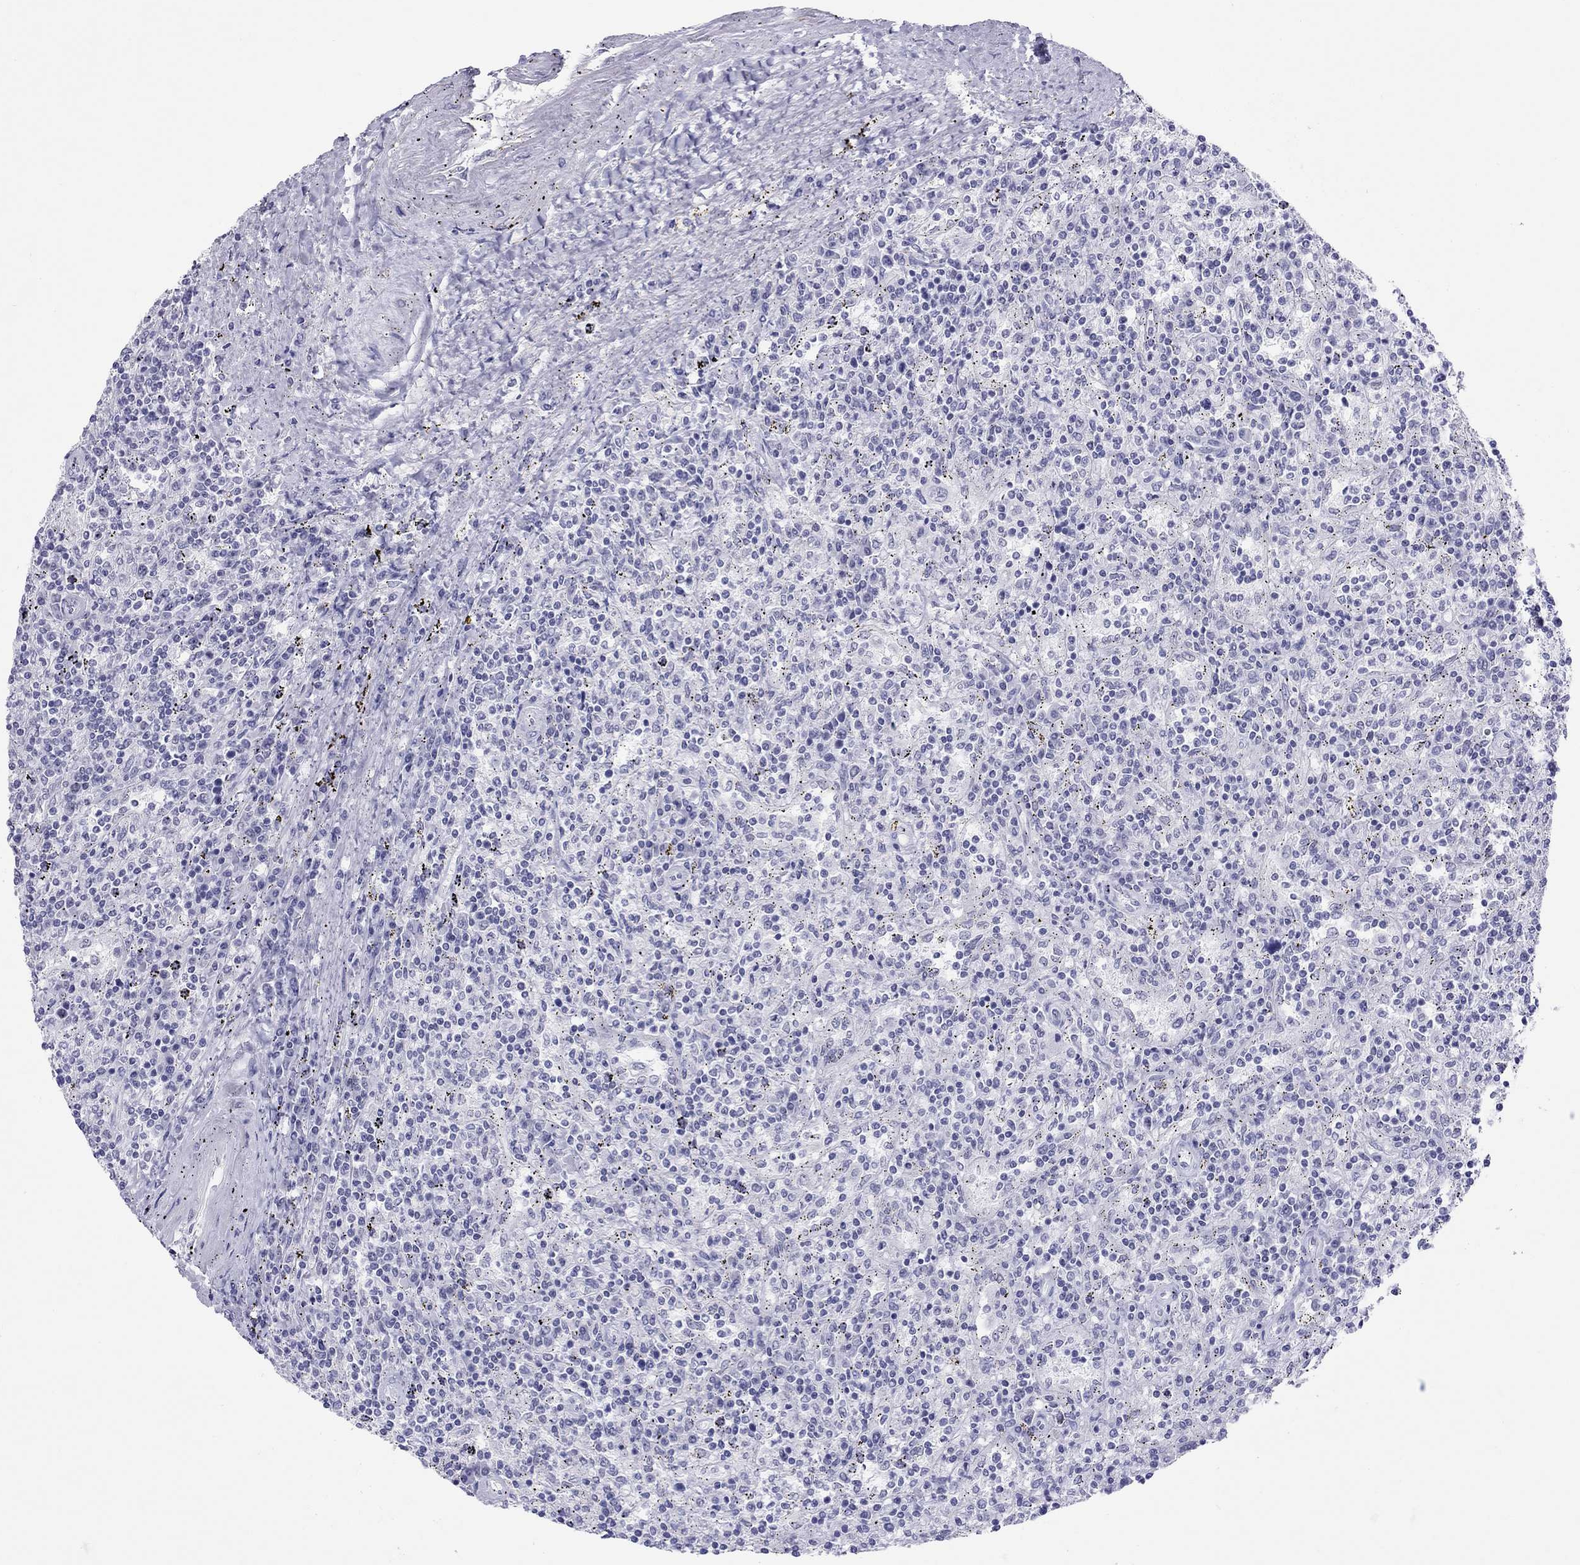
{"staining": {"intensity": "negative", "quantity": "none", "location": "none"}, "tissue": "lymphoma", "cell_type": "Tumor cells", "image_type": "cancer", "snomed": [{"axis": "morphology", "description": "Malignant lymphoma, non-Hodgkin's type, Low grade"}, {"axis": "topography", "description": "Lymph node"}], "caption": "Image shows no protein staining in tumor cells of lymphoma tissue. The staining was performed using DAB to visualize the protein expression in brown, while the nuclei were stained in blue with hematoxylin (Magnification: 20x).", "gene": "JHY", "patient": {"sex": "male", "age": 52}}